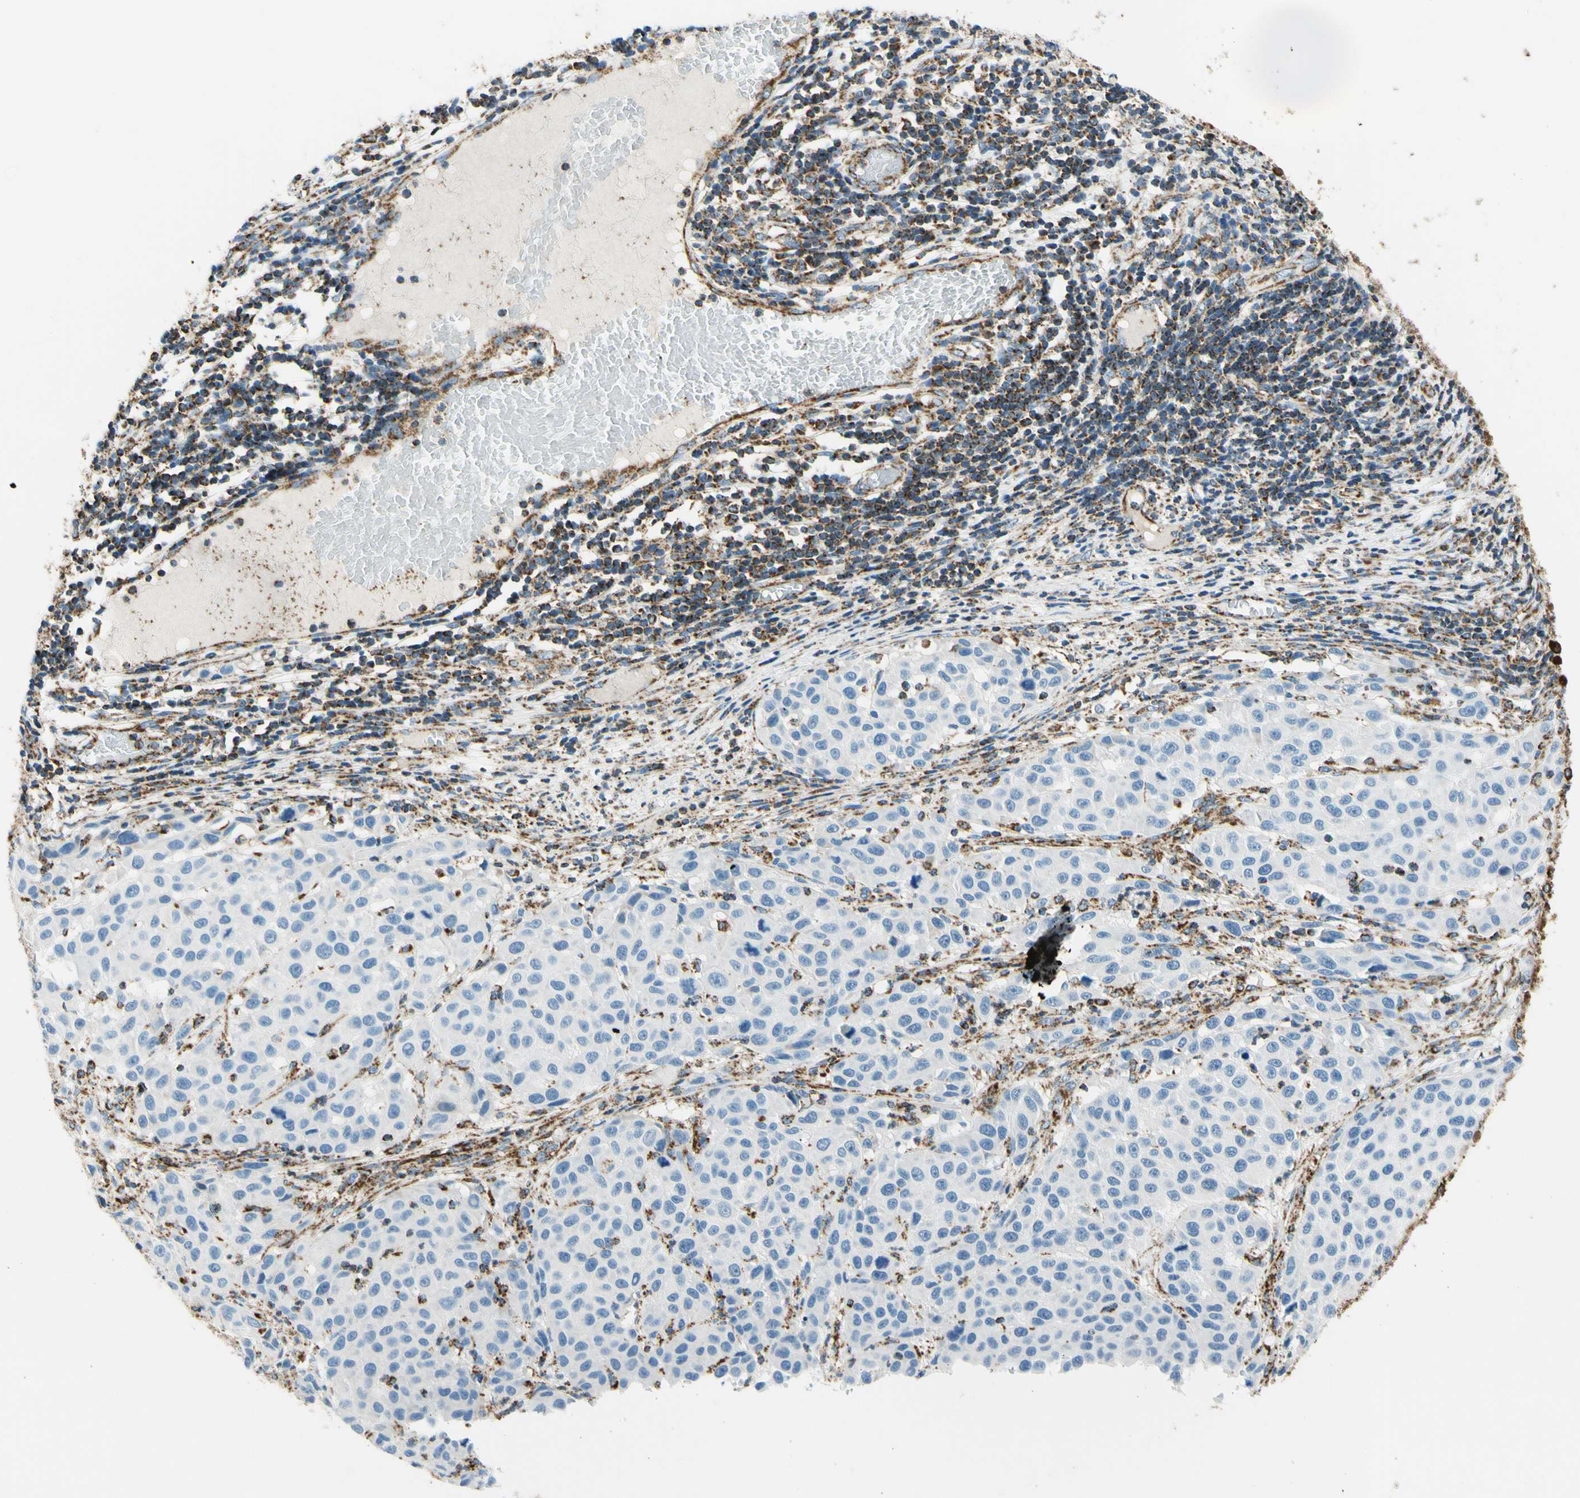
{"staining": {"intensity": "negative", "quantity": "none", "location": "none"}, "tissue": "melanoma", "cell_type": "Tumor cells", "image_type": "cancer", "snomed": [{"axis": "morphology", "description": "Malignant melanoma, Metastatic site"}, {"axis": "topography", "description": "Lymph node"}], "caption": "Malignant melanoma (metastatic site) was stained to show a protein in brown. There is no significant staining in tumor cells. Nuclei are stained in blue.", "gene": "MAVS", "patient": {"sex": "male", "age": 61}}